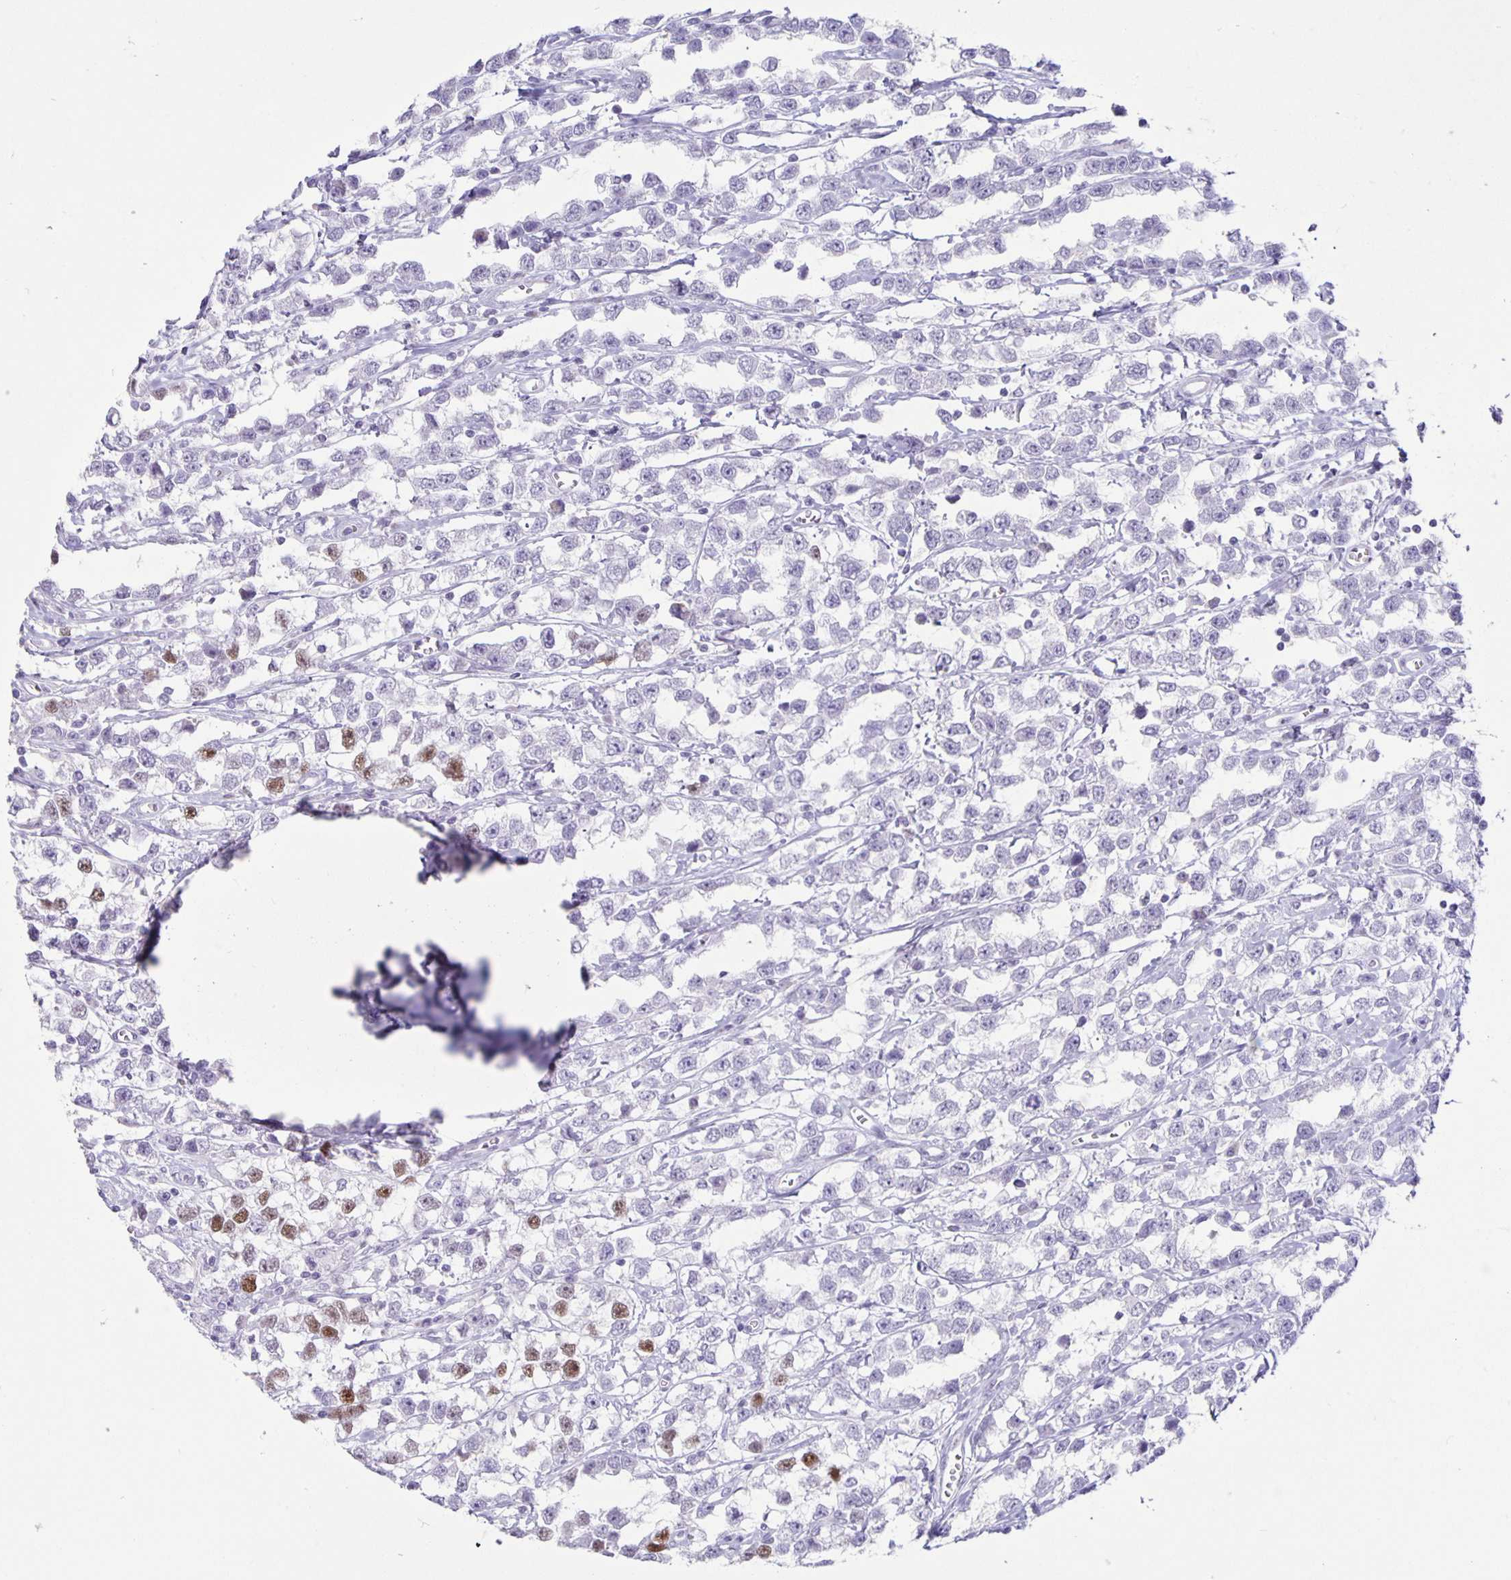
{"staining": {"intensity": "moderate", "quantity": "25%-75%", "location": "nuclear"}, "tissue": "testis cancer", "cell_type": "Tumor cells", "image_type": "cancer", "snomed": [{"axis": "morphology", "description": "Seminoma, NOS"}, {"axis": "topography", "description": "Testis"}], "caption": "This histopathology image exhibits immunohistochemistry (IHC) staining of human seminoma (testis), with medium moderate nuclear staining in approximately 25%-75% of tumor cells.", "gene": "CT45A5", "patient": {"sex": "male", "age": 34}}